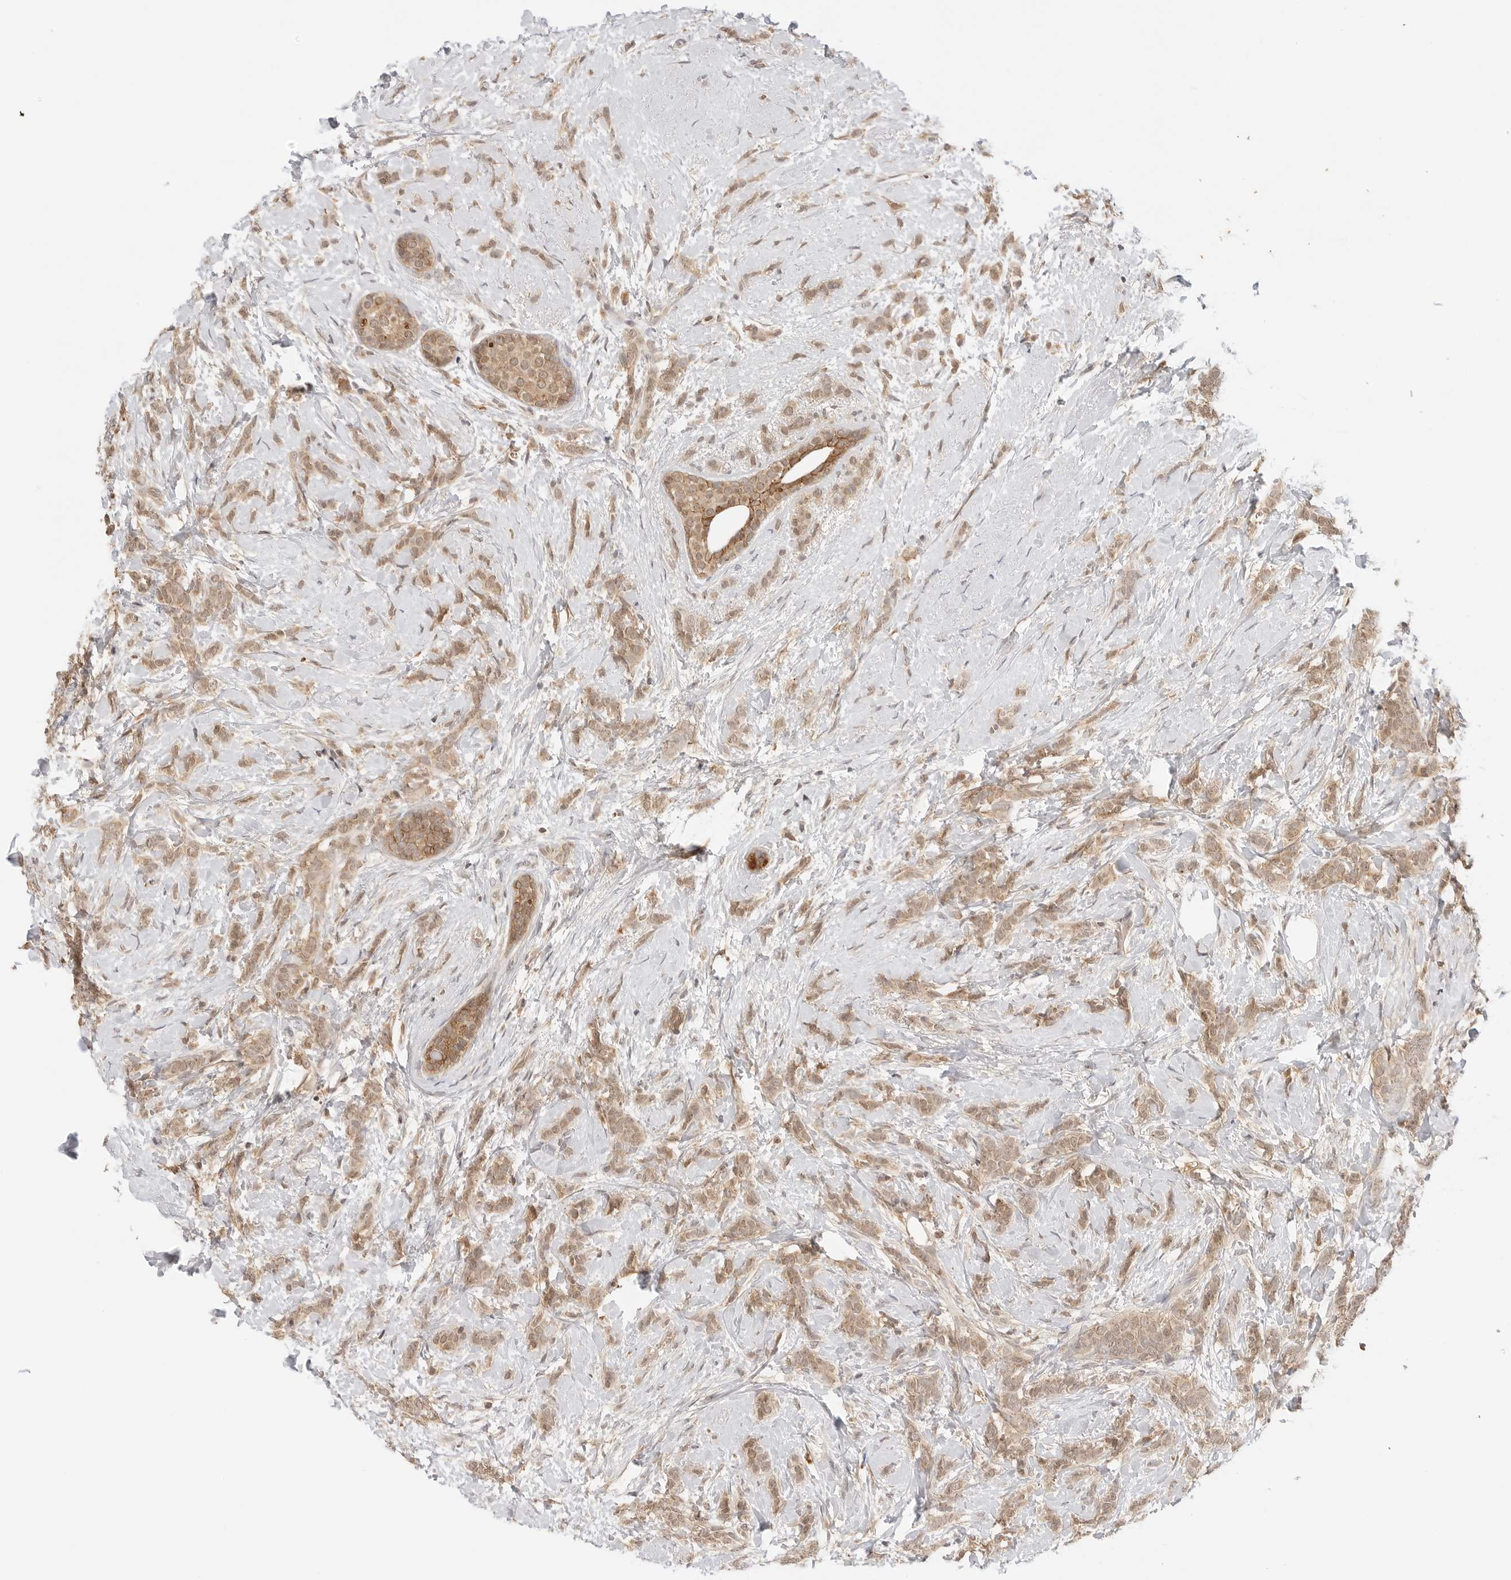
{"staining": {"intensity": "moderate", "quantity": ">75%", "location": "cytoplasmic/membranous"}, "tissue": "breast cancer", "cell_type": "Tumor cells", "image_type": "cancer", "snomed": [{"axis": "morphology", "description": "Lobular carcinoma, in situ"}, {"axis": "morphology", "description": "Lobular carcinoma"}, {"axis": "topography", "description": "Breast"}], "caption": "Immunohistochemical staining of human breast cancer displays medium levels of moderate cytoplasmic/membranous expression in about >75% of tumor cells.", "gene": "EPHA1", "patient": {"sex": "female", "age": 41}}